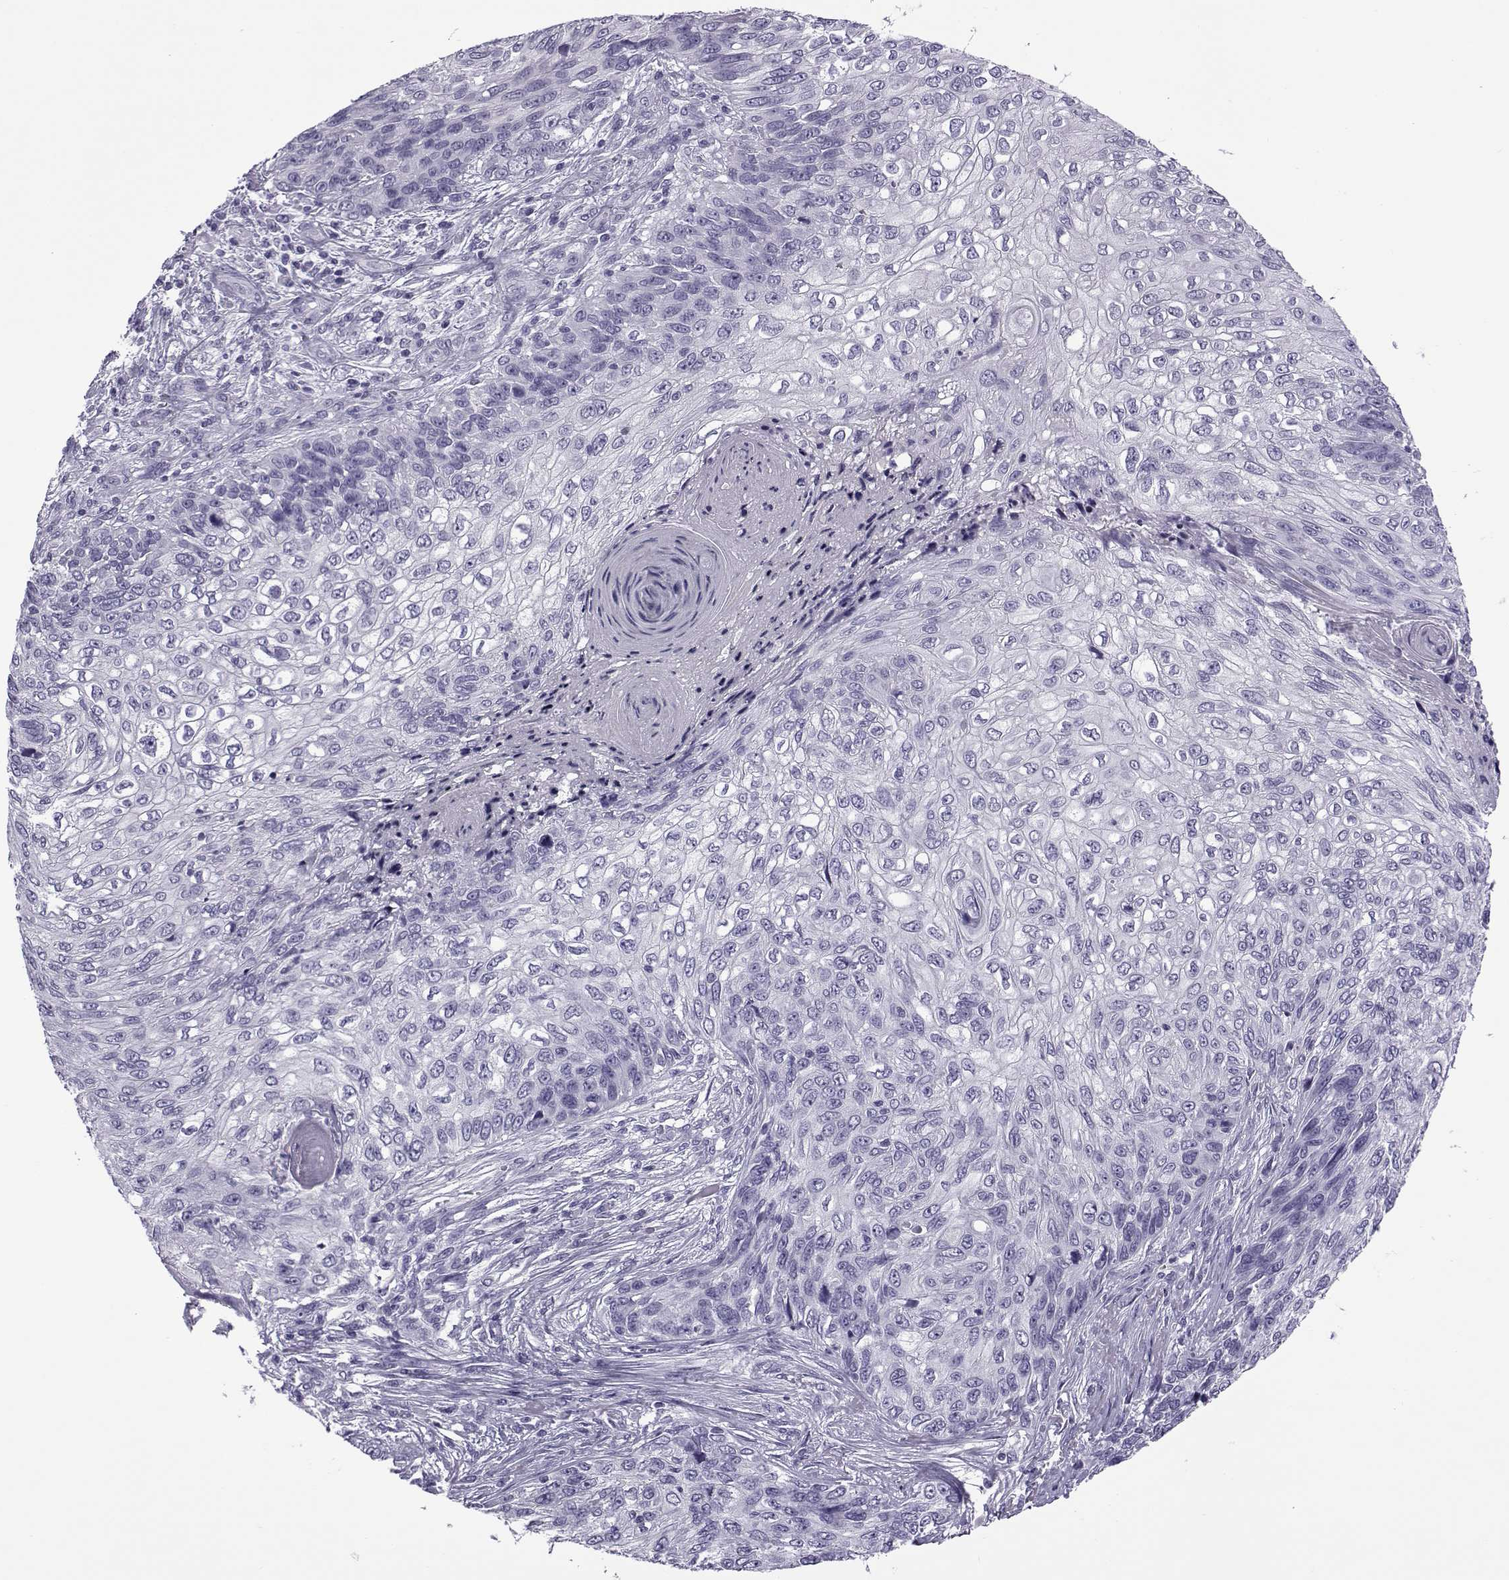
{"staining": {"intensity": "negative", "quantity": "none", "location": "none"}, "tissue": "skin cancer", "cell_type": "Tumor cells", "image_type": "cancer", "snomed": [{"axis": "morphology", "description": "Squamous cell carcinoma, NOS"}, {"axis": "topography", "description": "Skin"}], "caption": "The immunohistochemistry micrograph has no significant expression in tumor cells of skin cancer tissue. Nuclei are stained in blue.", "gene": "OIP5", "patient": {"sex": "male", "age": 92}}